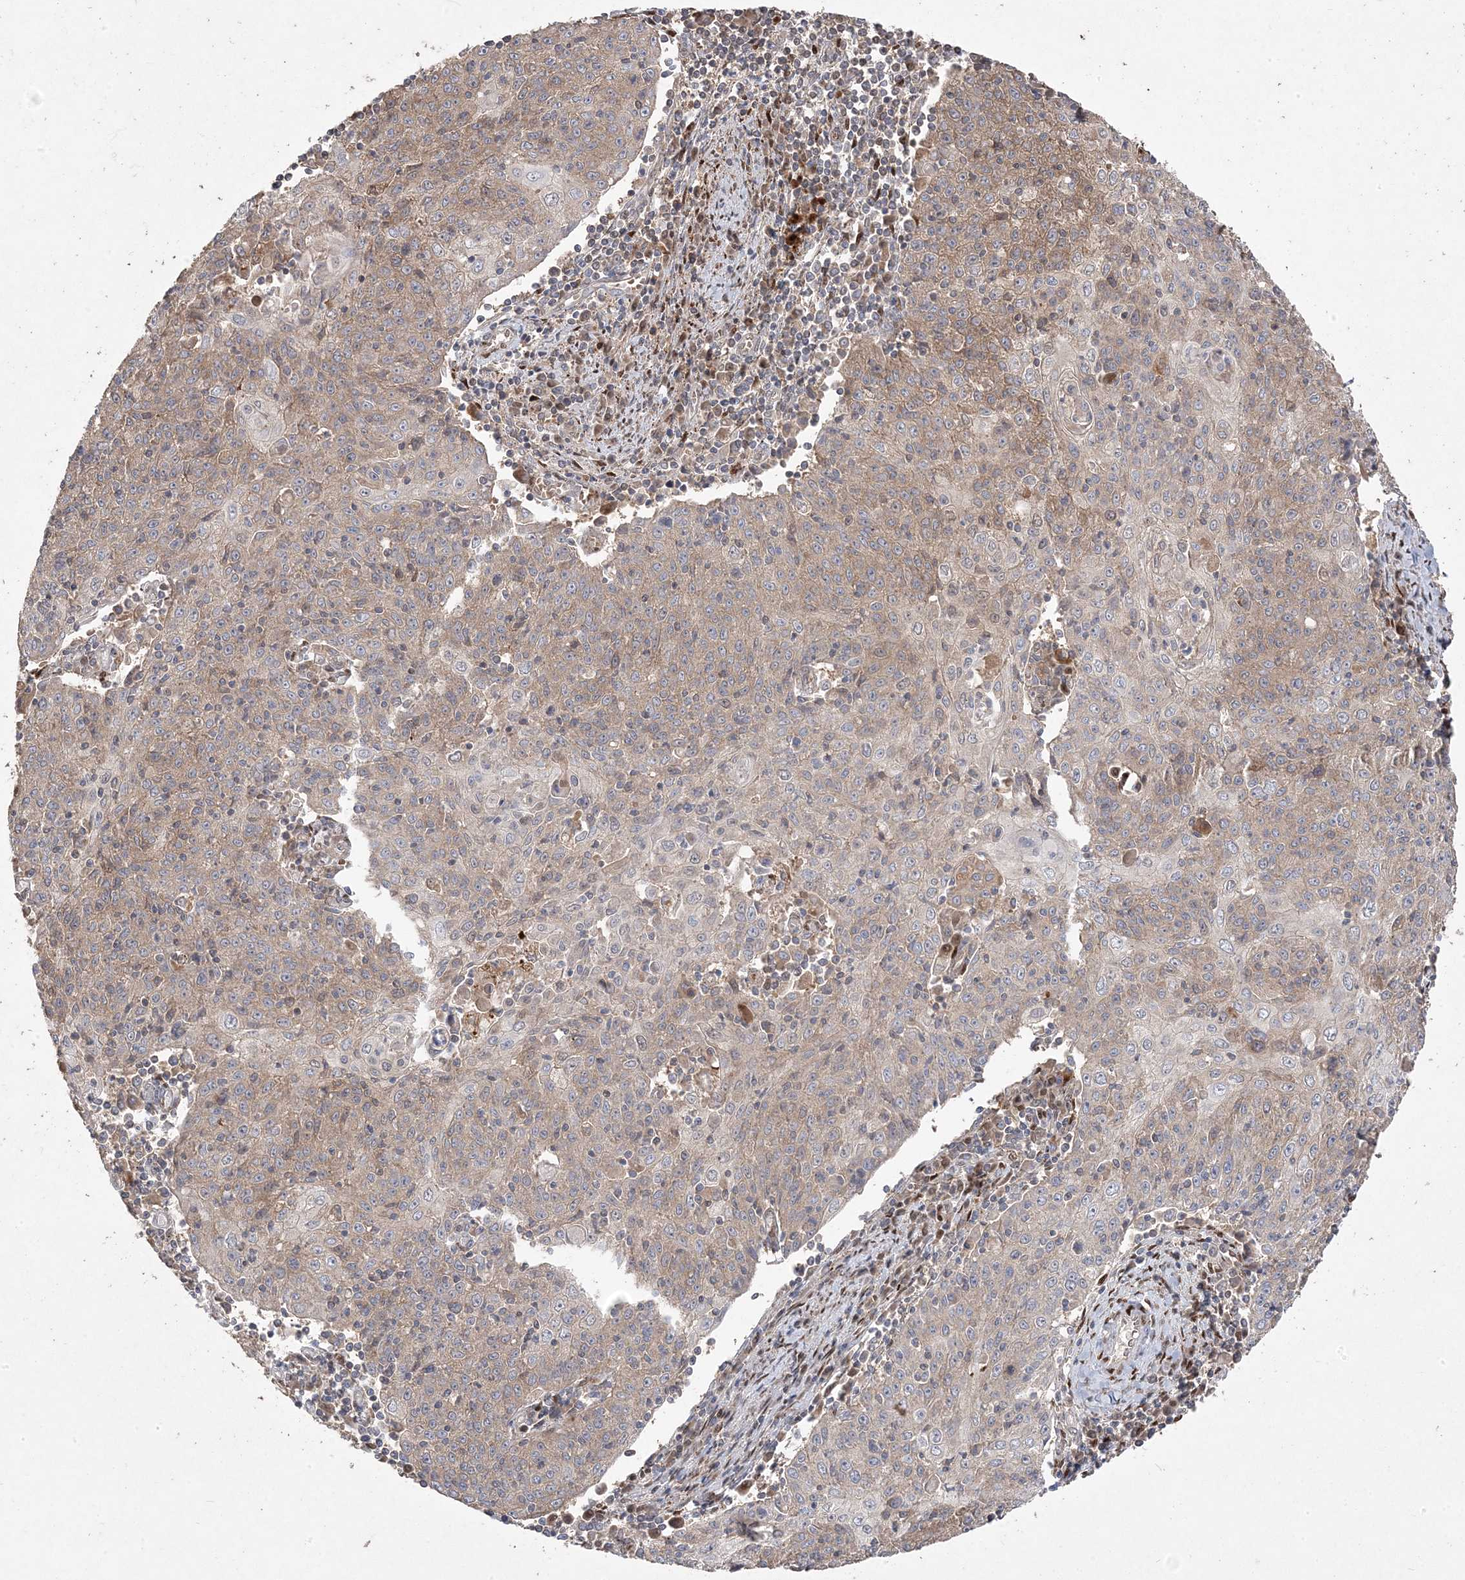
{"staining": {"intensity": "moderate", "quantity": "<25%", "location": "cytoplasmic/membranous"}, "tissue": "cervical cancer", "cell_type": "Tumor cells", "image_type": "cancer", "snomed": [{"axis": "morphology", "description": "Squamous cell carcinoma, NOS"}, {"axis": "topography", "description": "Cervix"}], "caption": "Squamous cell carcinoma (cervical) stained for a protein exhibits moderate cytoplasmic/membranous positivity in tumor cells.", "gene": "PPOX", "patient": {"sex": "female", "age": 48}}